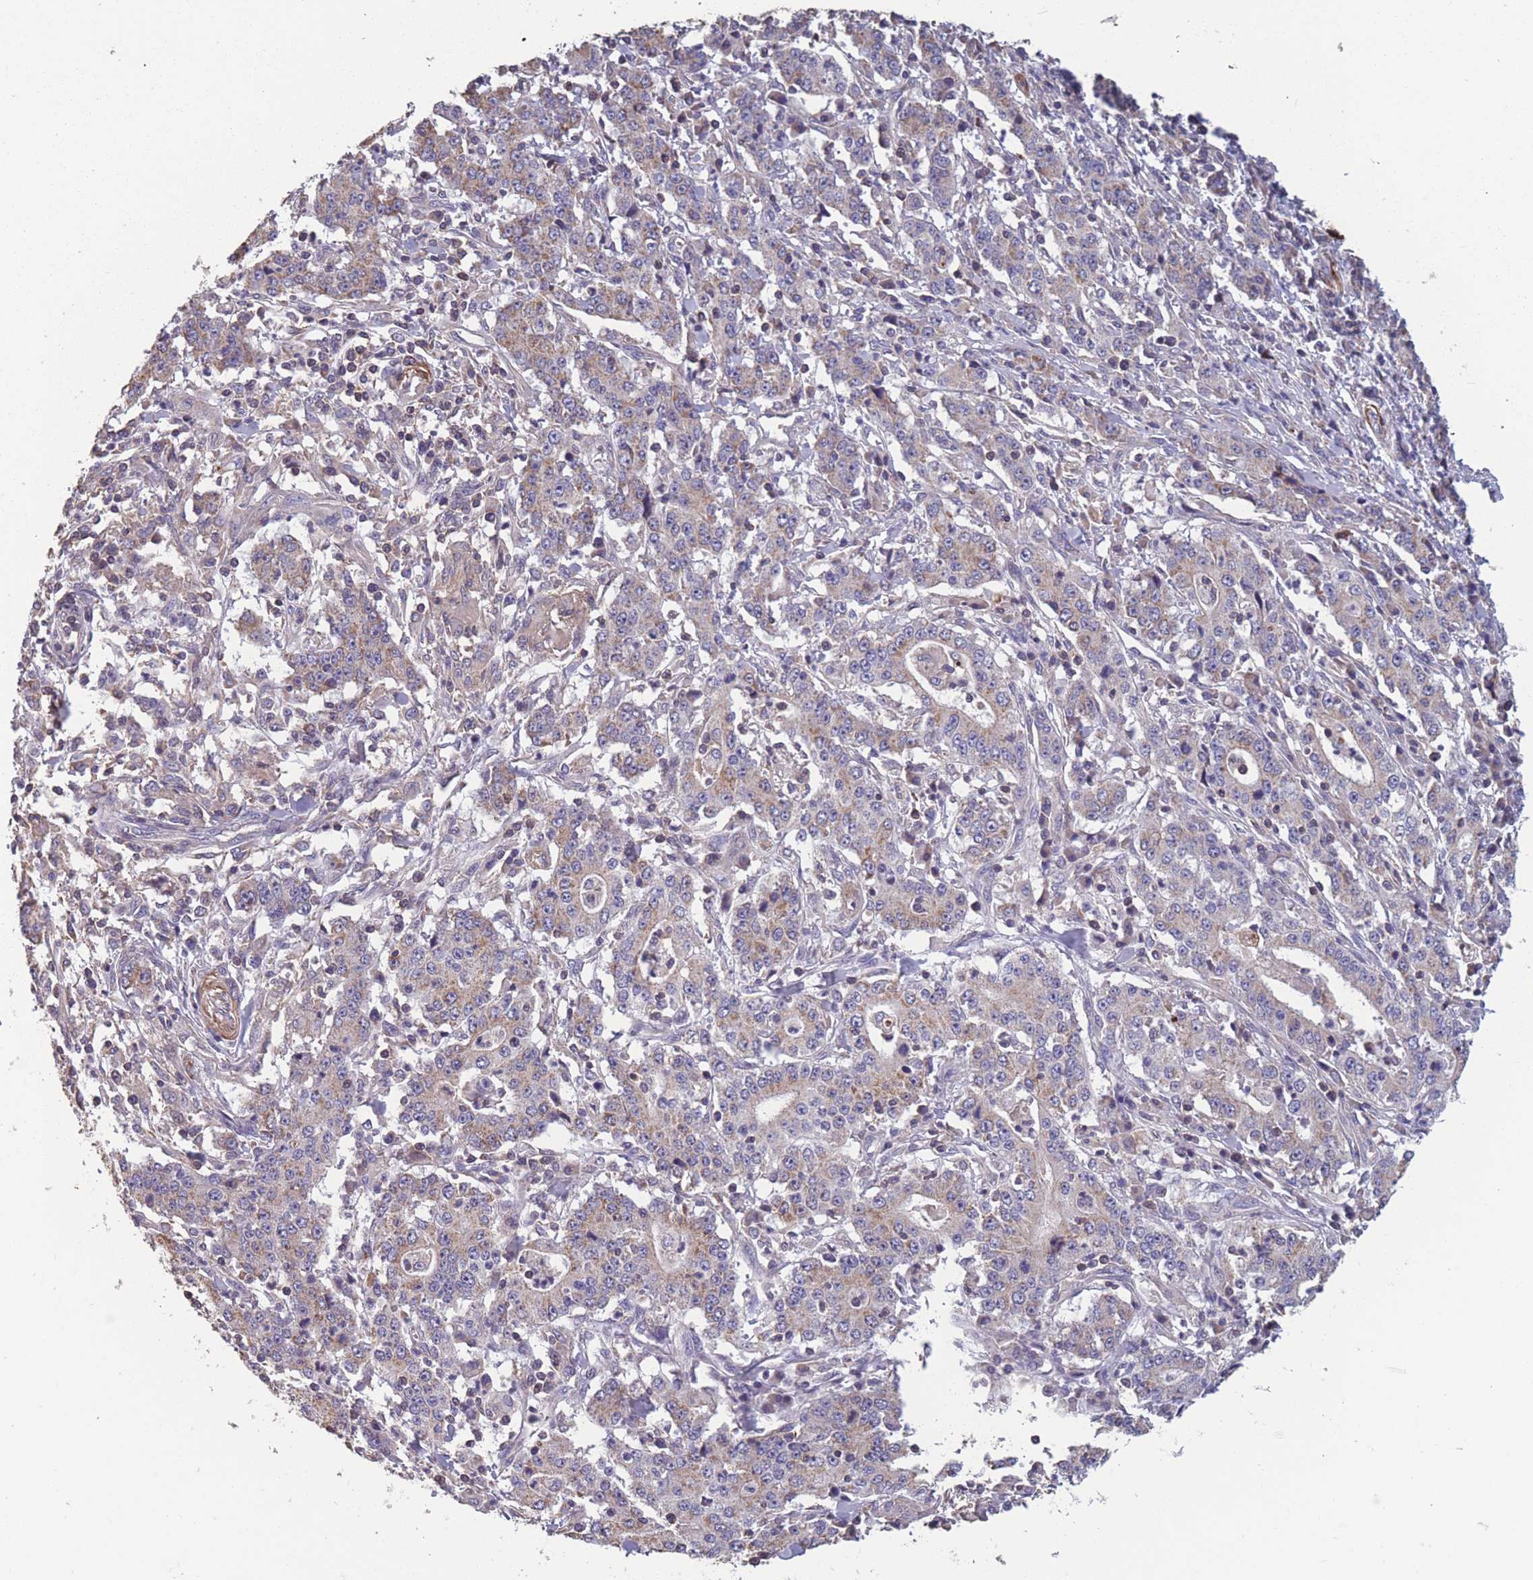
{"staining": {"intensity": "weak", "quantity": ">75%", "location": "cytoplasmic/membranous"}, "tissue": "stomach cancer", "cell_type": "Tumor cells", "image_type": "cancer", "snomed": [{"axis": "morphology", "description": "Normal tissue, NOS"}, {"axis": "morphology", "description": "Adenocarcinoma, NOS"}, {"axis": "topography", "description": "Stomach, upper"}, {"axis": "topography", "description": "Stomach"}], "caption": "High-power microscopy captured an IHC photomicrograph of stomach cancer, revealing weak cytoplasmic/membranous expression in about >75% of tumor cells.", "gene": "TOMM40L", "patient": {"sex": "male", "age": 59}}